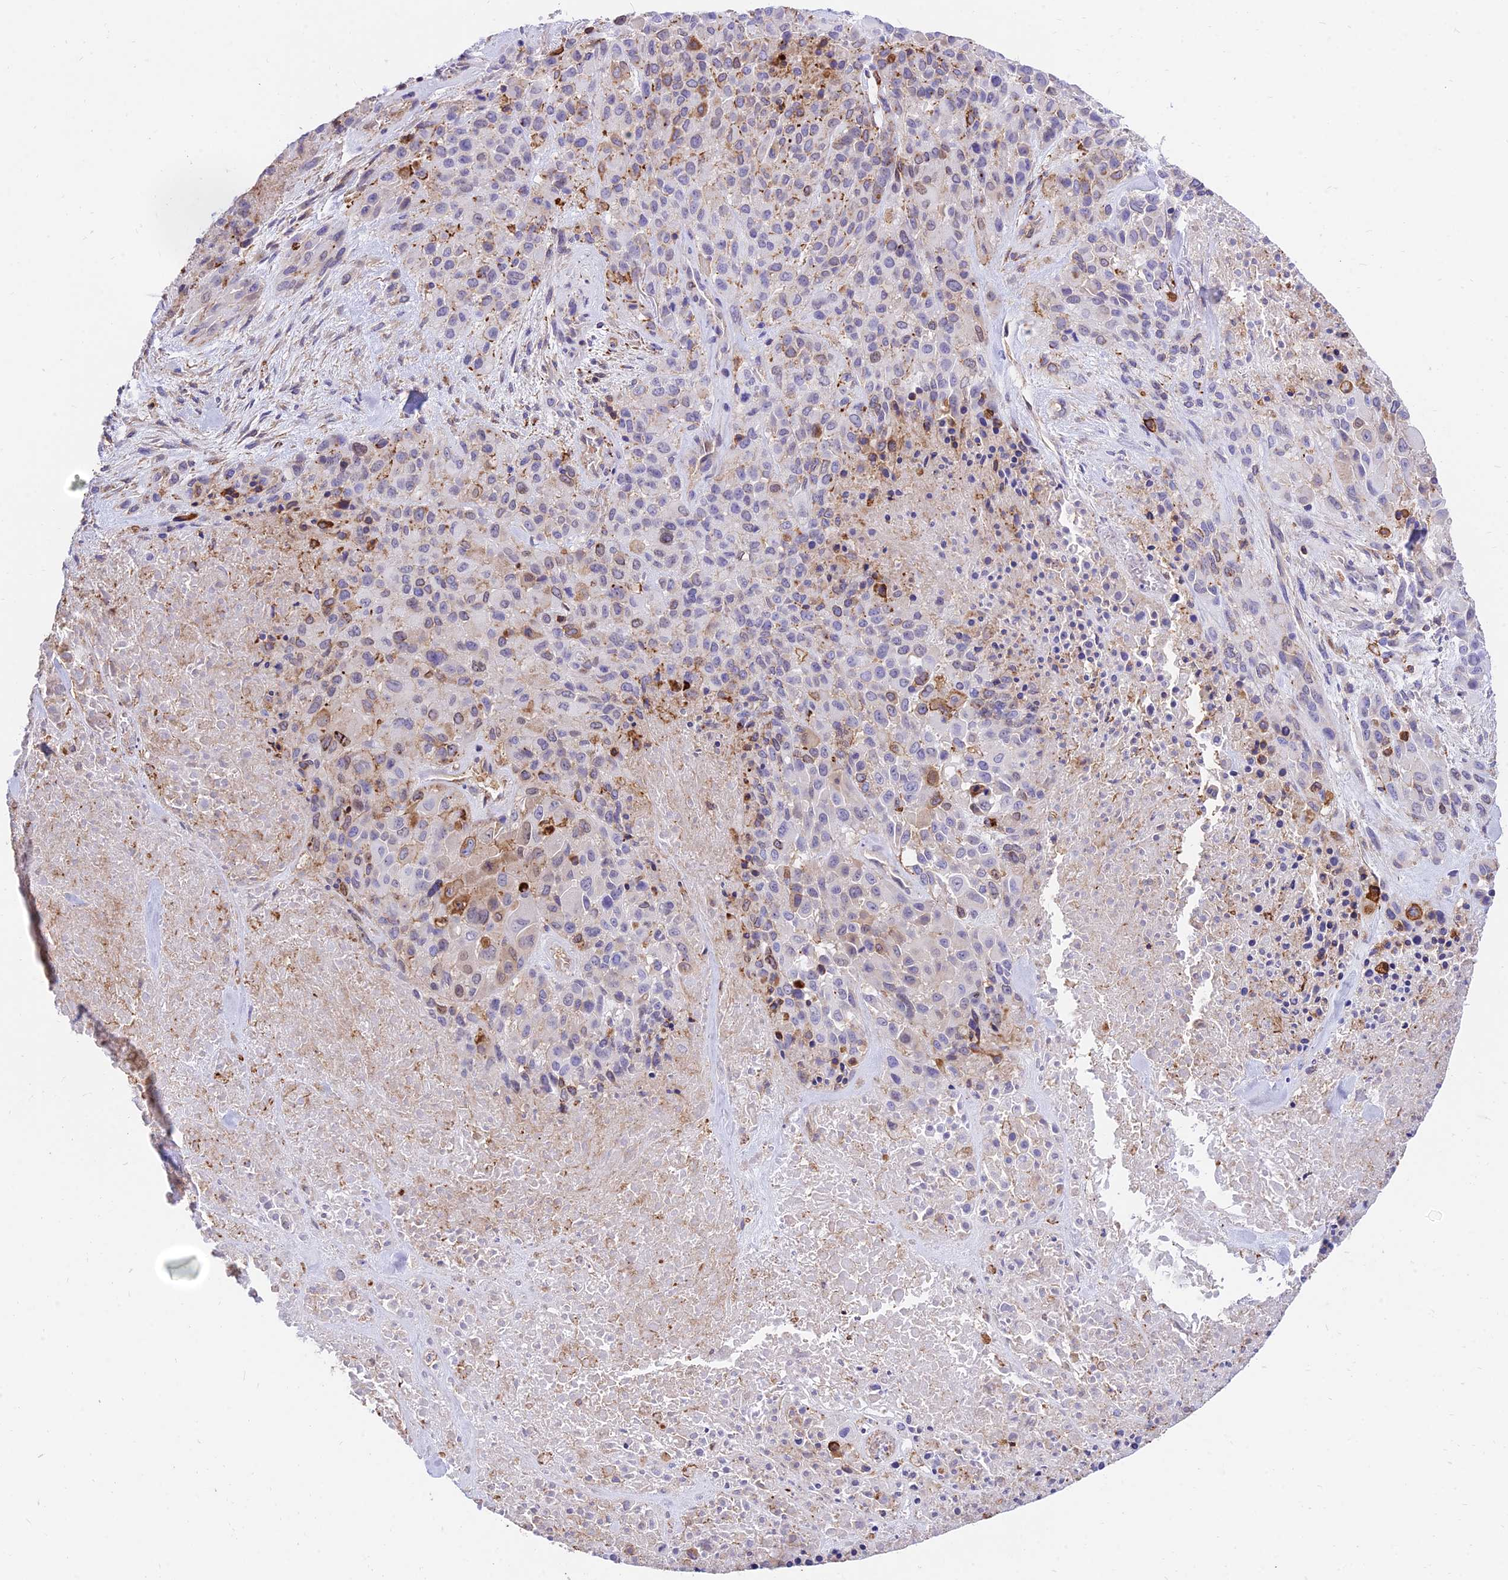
{"staining": {"intensity": "negative", "quantity": "none", "location": "none"}, "tissue": "melanoma", "cell_type": "Tumor cells", "image_type": "cancer", "snomed": [{"axis": "morphology", "description": "Malignant melanoma, Metastatic site"}, {"axis": "topography", "description": "Skin"}], "caption": "Protein analysis of malignant melanoma (metastatic site) reveals no significant positivity in tumor cells.", "gene": "SREK1IP1", "patient": {"sex": "female", "age": 81}}